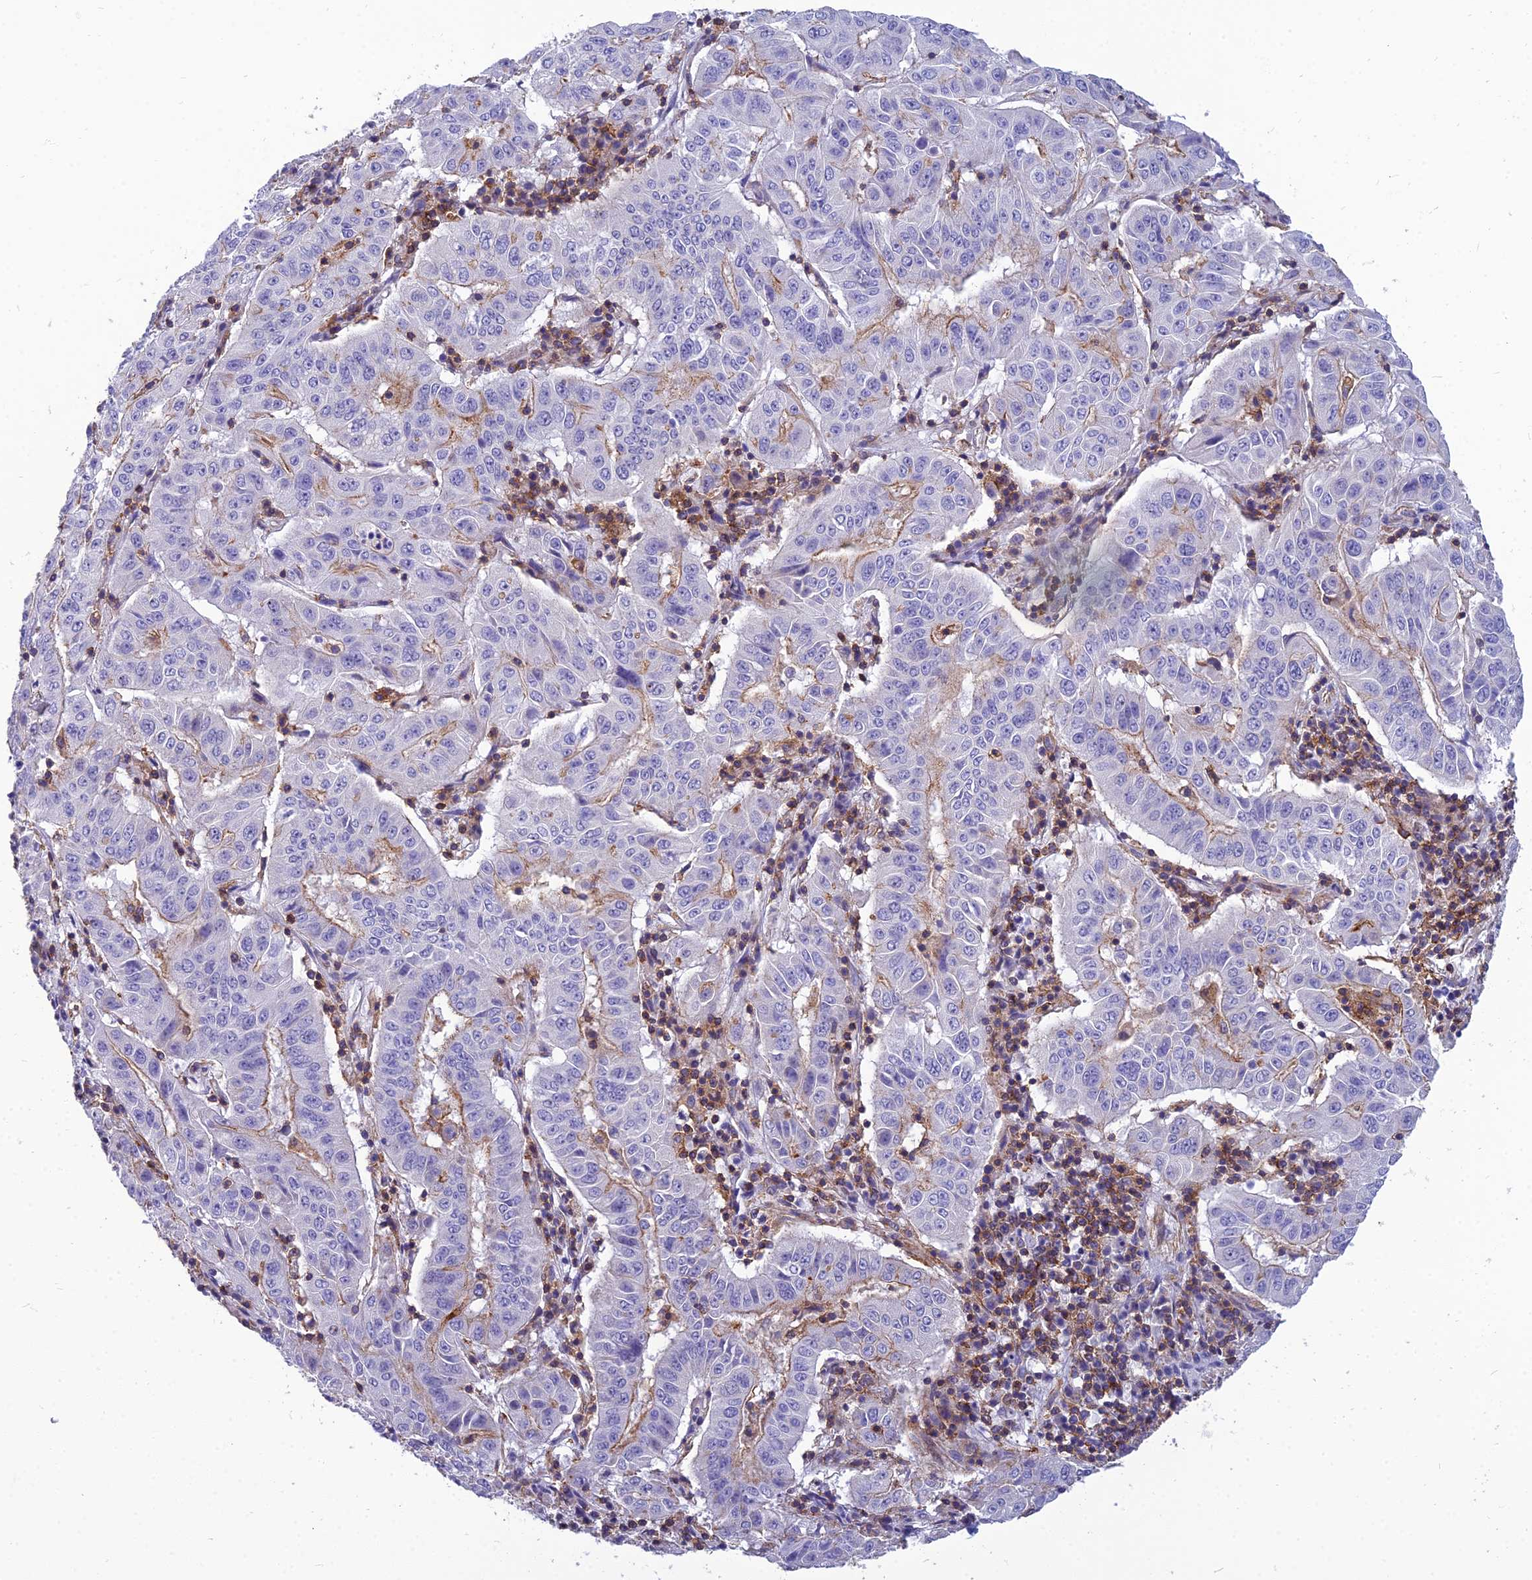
{"staining": {"intensity": "moderate", "quantity": "25%-75%", "location": "cytoplasmic/membranous"}, "tissue": "pancreatic cancer", "cell_type": "Tumor cells", "image_type": "cancer", "snomed": [{"axis": "morphology", "description": "Adenocarcinoma, NOS"}, {"axis": "topography", "description": "Pancreas"}], "caption": "The photomicrograph demonstrates a brown stain indicating the presence of a protein in the cytoplasmic/membranous of tumor cells in pancreatic cancer (adenocarcinoma).", "gene": "PPP1R18", "patient": {"sex": "male", "age": 63}}